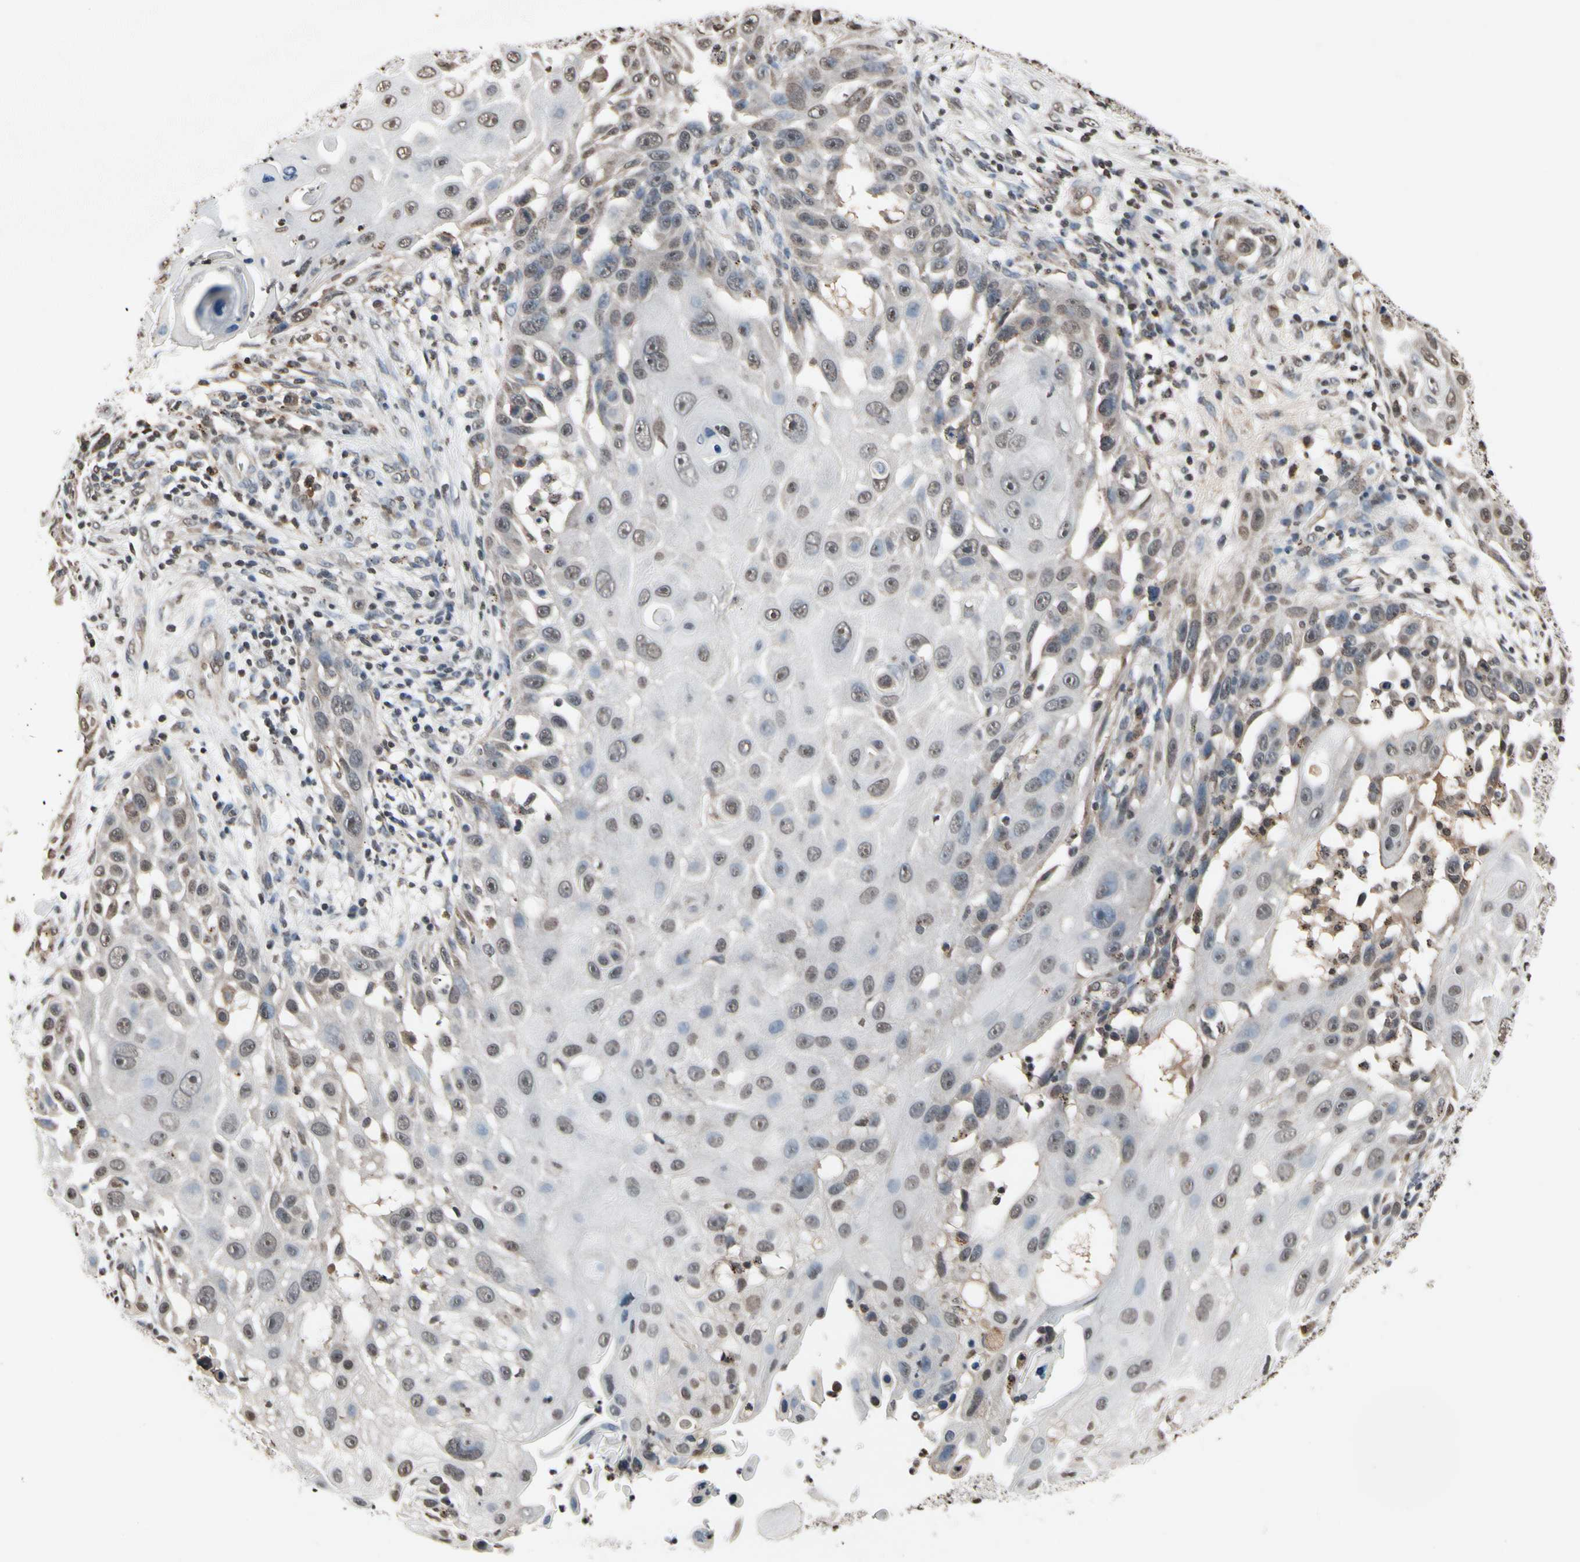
{"staining": {"intensity": "negative", "quantity": "none", "location": "none"}, "tissue": "skin cancer", "cell_type": "Tumor cells", "image_type": "cancer", "snomed": [{"axis": "morphology", "description": "Squamous cell carcinoma, NOS"}, {"axis": "topography", "description": "Skin"}], "caption": "A photomicrograph of skin cancer (squamous cell carcinoma) stained for a protein shows no brown staining in tumor cells.", "gene": "HIPK2", "patient": {"sex": "female", "age": 44}}